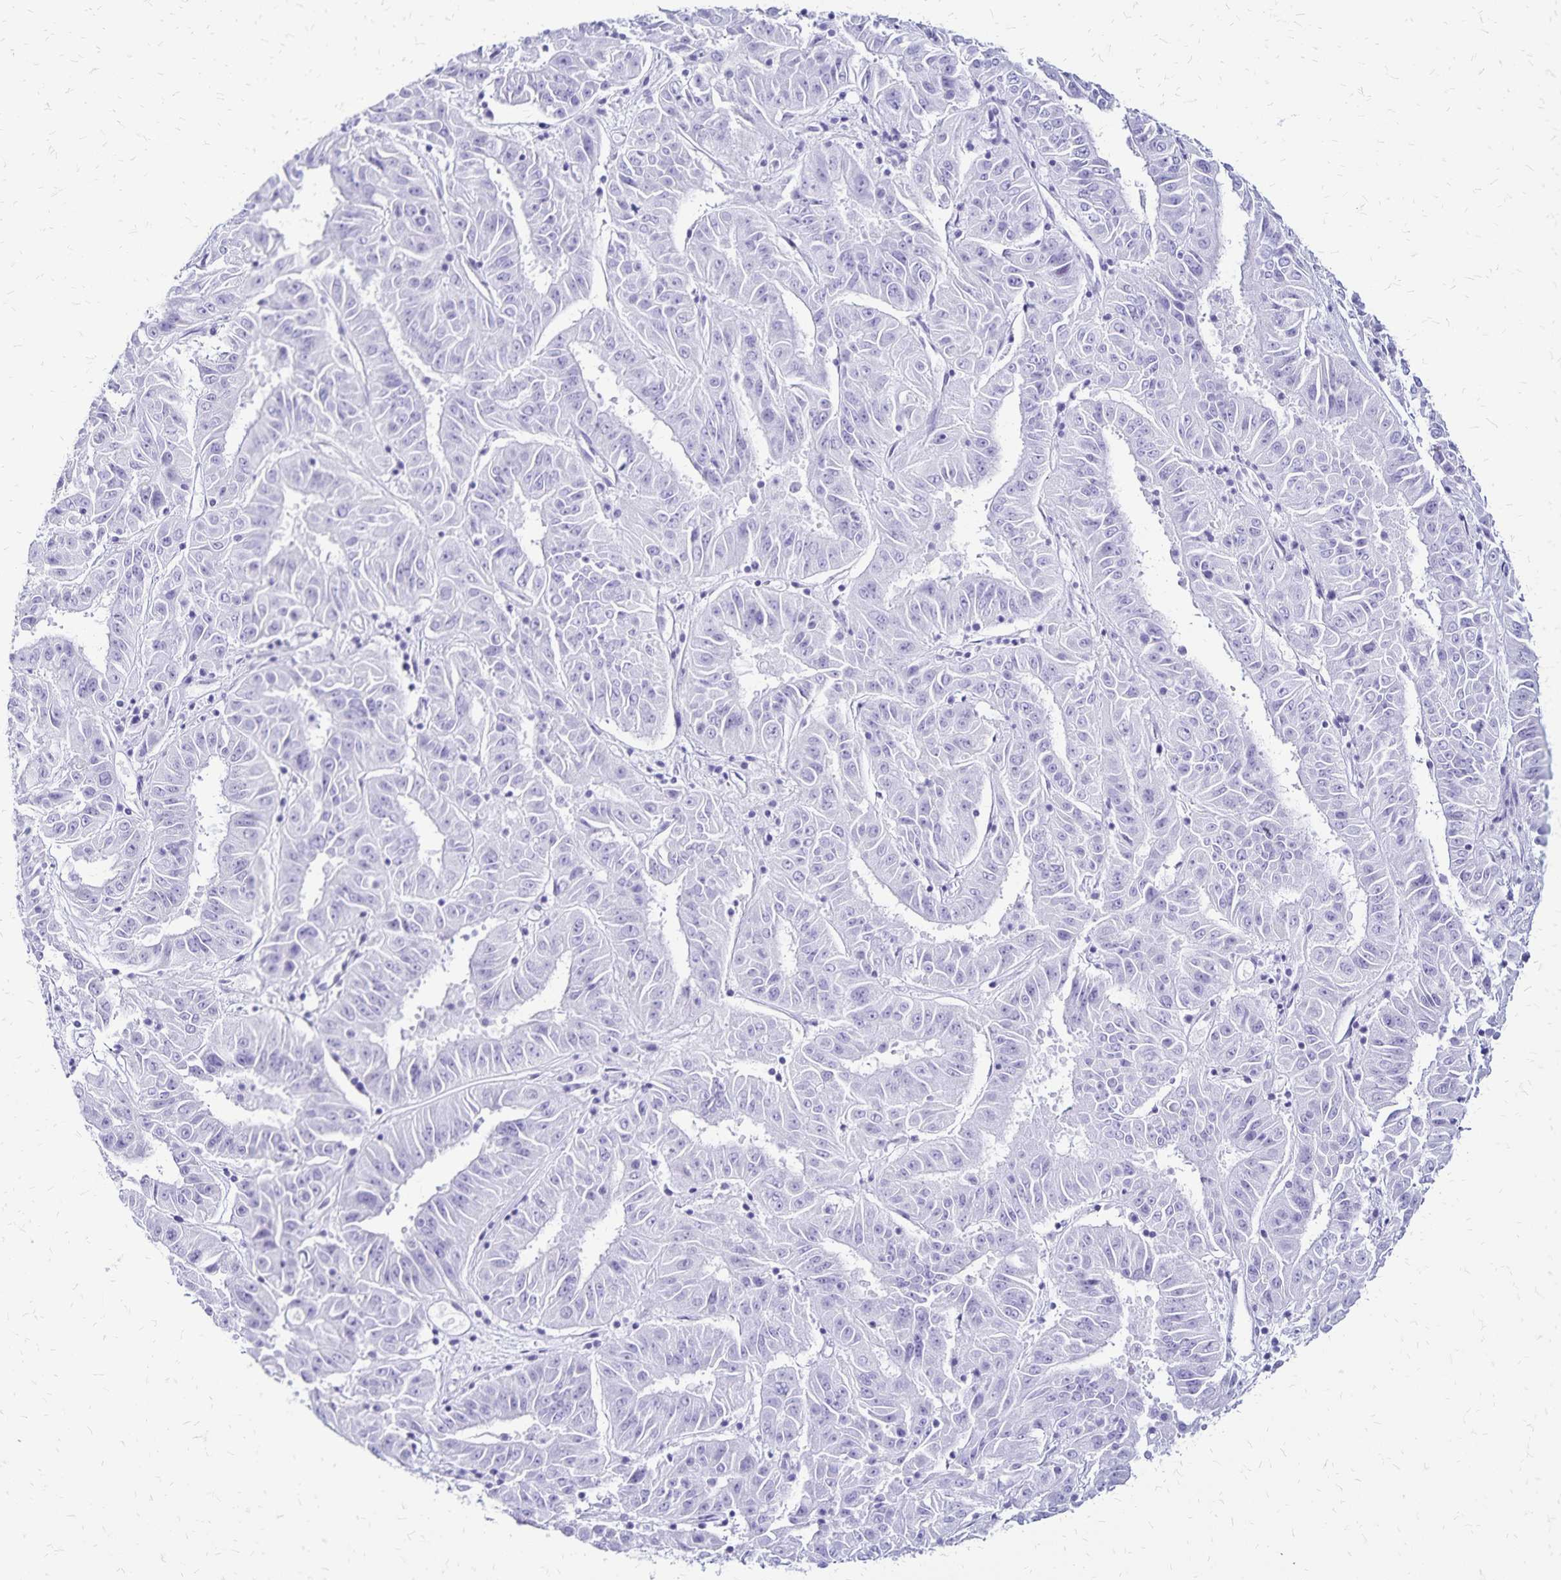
{"staining": {"intensity": "negative", "quantity": "none", "location": "none"}, "tissue": "pancreatic cancer", "cell_type": "Tumor cells", "image_type": "cancer", "snomed": [{"axis": "morphology", "description": "Adenocarcinoma, NOS"}, {"axis": "topography", "description": "Pancreas"}], "caption": "An immunohistochemistry photomicrograph of adenocarcinoma (pancreatic) is shown. There is no staining in tumor cells of adenocarcinoma (pancreatic).", "gene": "LIN28B", "patient": {"sex": "male", "age": 63}}